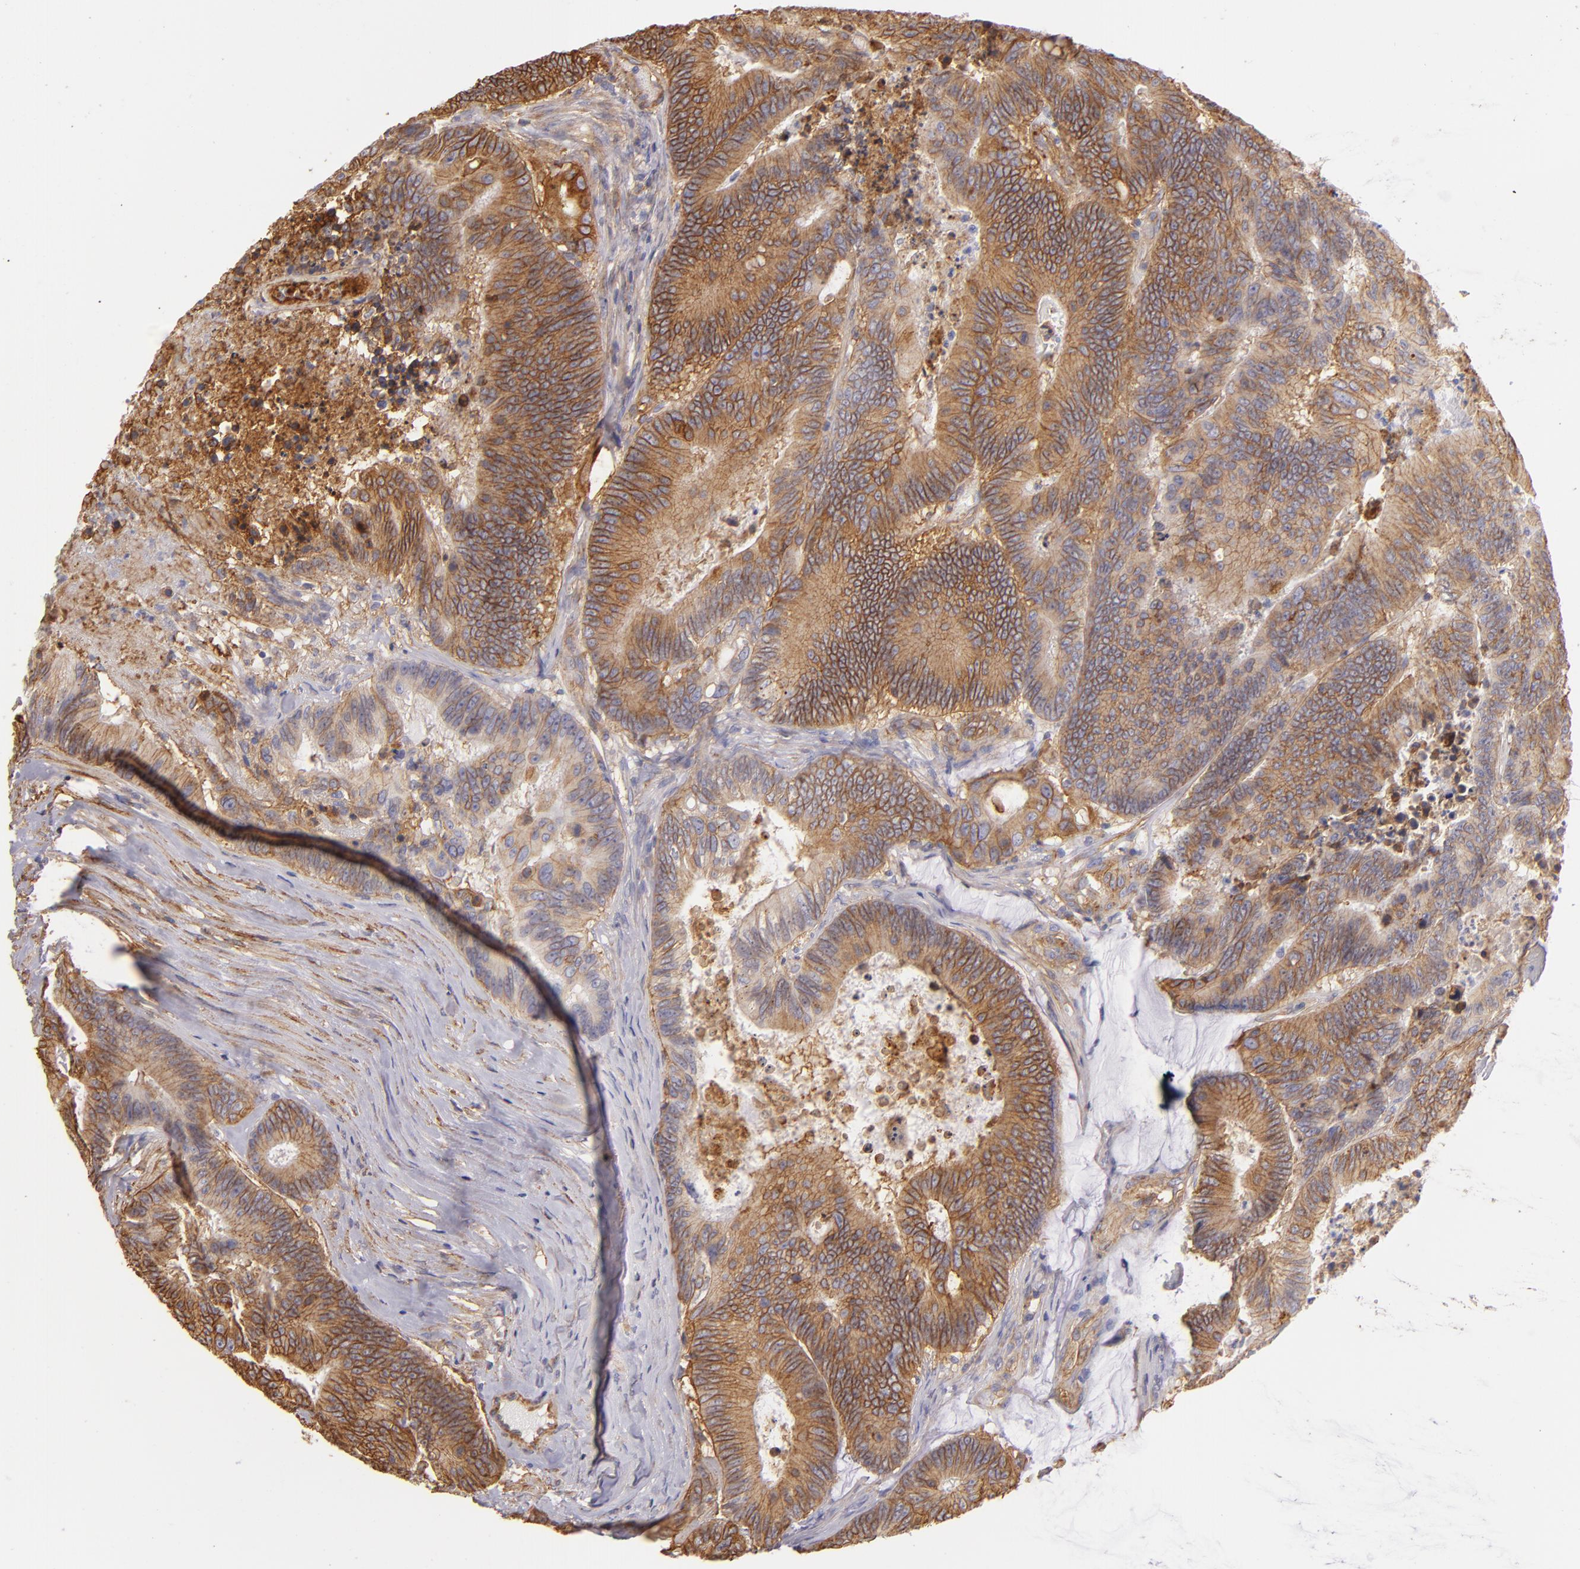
{"staining": {"intensity": "moderate", "quantity": ">75%", "location": "cytoplasmic/membranous"}, "tissue": "colorectal cancer", "cell_type": "Tumor cells", "image_type": "cancer", "snomed": [{"axis": "morphology", "description": "Adenocarcinoma, NOS"}, {"axis": "topography", "description": "Colon"}], "caption": "Brown immunohistochemical staining in colorectal cancer reveals moderate cytoplasmic/membranous staining in about >75% of tumor cells. The staining is performed using DAB brown chromogen to label protein expression. The nuclei are counter-stained blue using hematoxylin.", "gene": "CD151", "patient": {"sex": "male", "age": 65}}